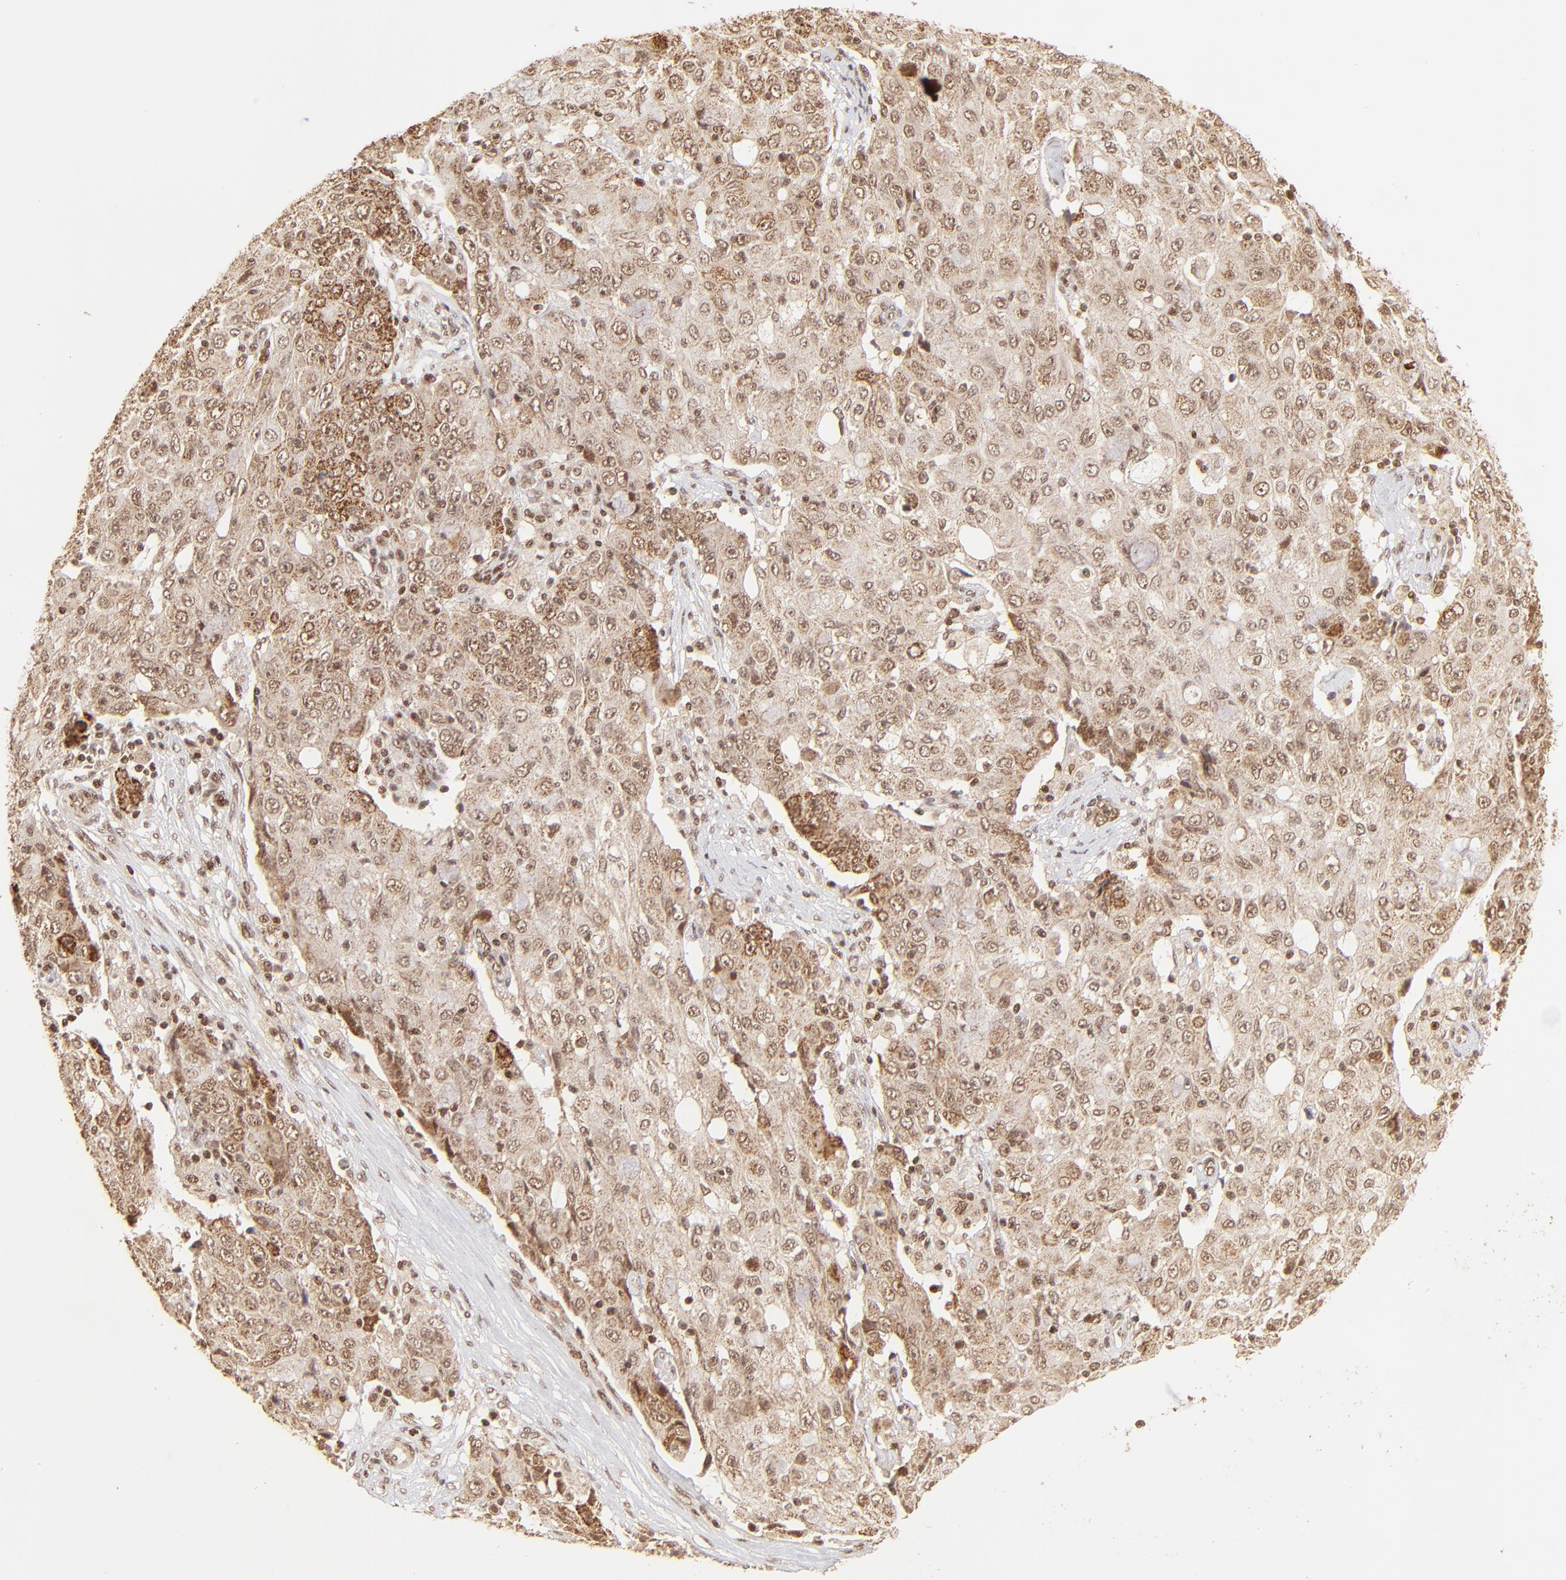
{"staining": {"intensity": "strong", "quantity": ">75%", "location": "cytoplasmic/membranous"}, "tissue": "ovarian cancer", "cell_type": "Tumor cells", "image_type": "cancer", "snomed": [{"axis": "morphology", "description": "Carcinoma, endometroid"}, {"axis": "topography", "description": "Ovary"}], "caption": "A micrograph showing strong cytoplasmic/membranous staining in approximately >75% of tumor cells in ovarian cancer (endometroid carcinoma), as visualized by brown immunohistochemical staining.", "gene": "MED15", "patient": {"sex": "female", "age": 42}}